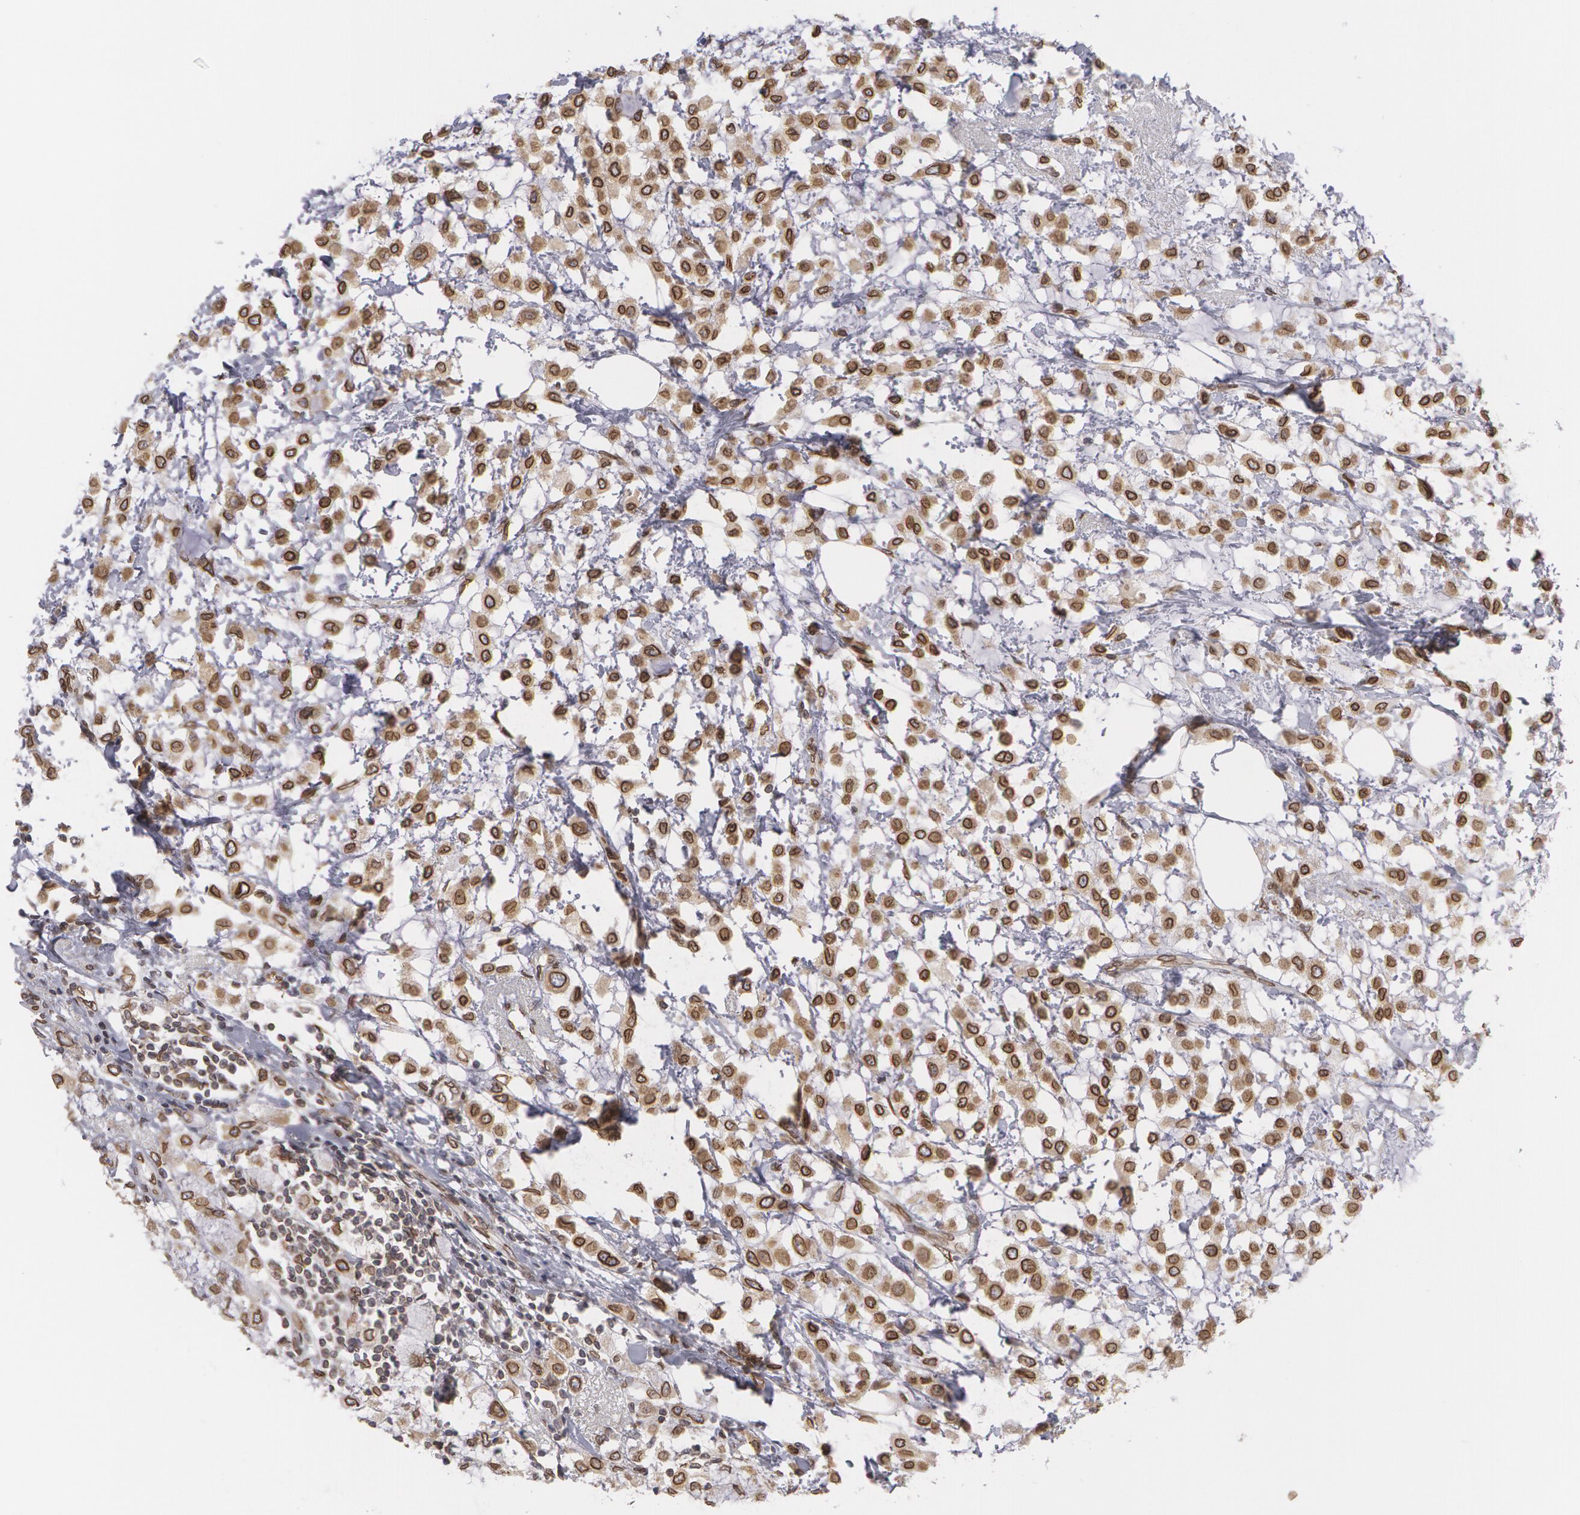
{"staining": {"intensity": "weak", "quantity": "25%-75%", "location": "cytoplasmic/membranous"}, "tissue": "breast cancer", "cell_type": "Tumor cells", "image_type": "cancer", "snomed": [{"axis": "morphology", "description": "Lobular carcinoma"}, {"axis": "topography", "description": "Breast"}], "caption": "A high-resolution image shows IHC staining of lobular carcinoma (breast), which reveals weak cytoplasmic/membranous positivity in about 25%-75% of tumor cells. (IHC, brightfield microscopy, high magnification).", "gene": "EMD", "patient": {"sex": "female", "age": 85}}